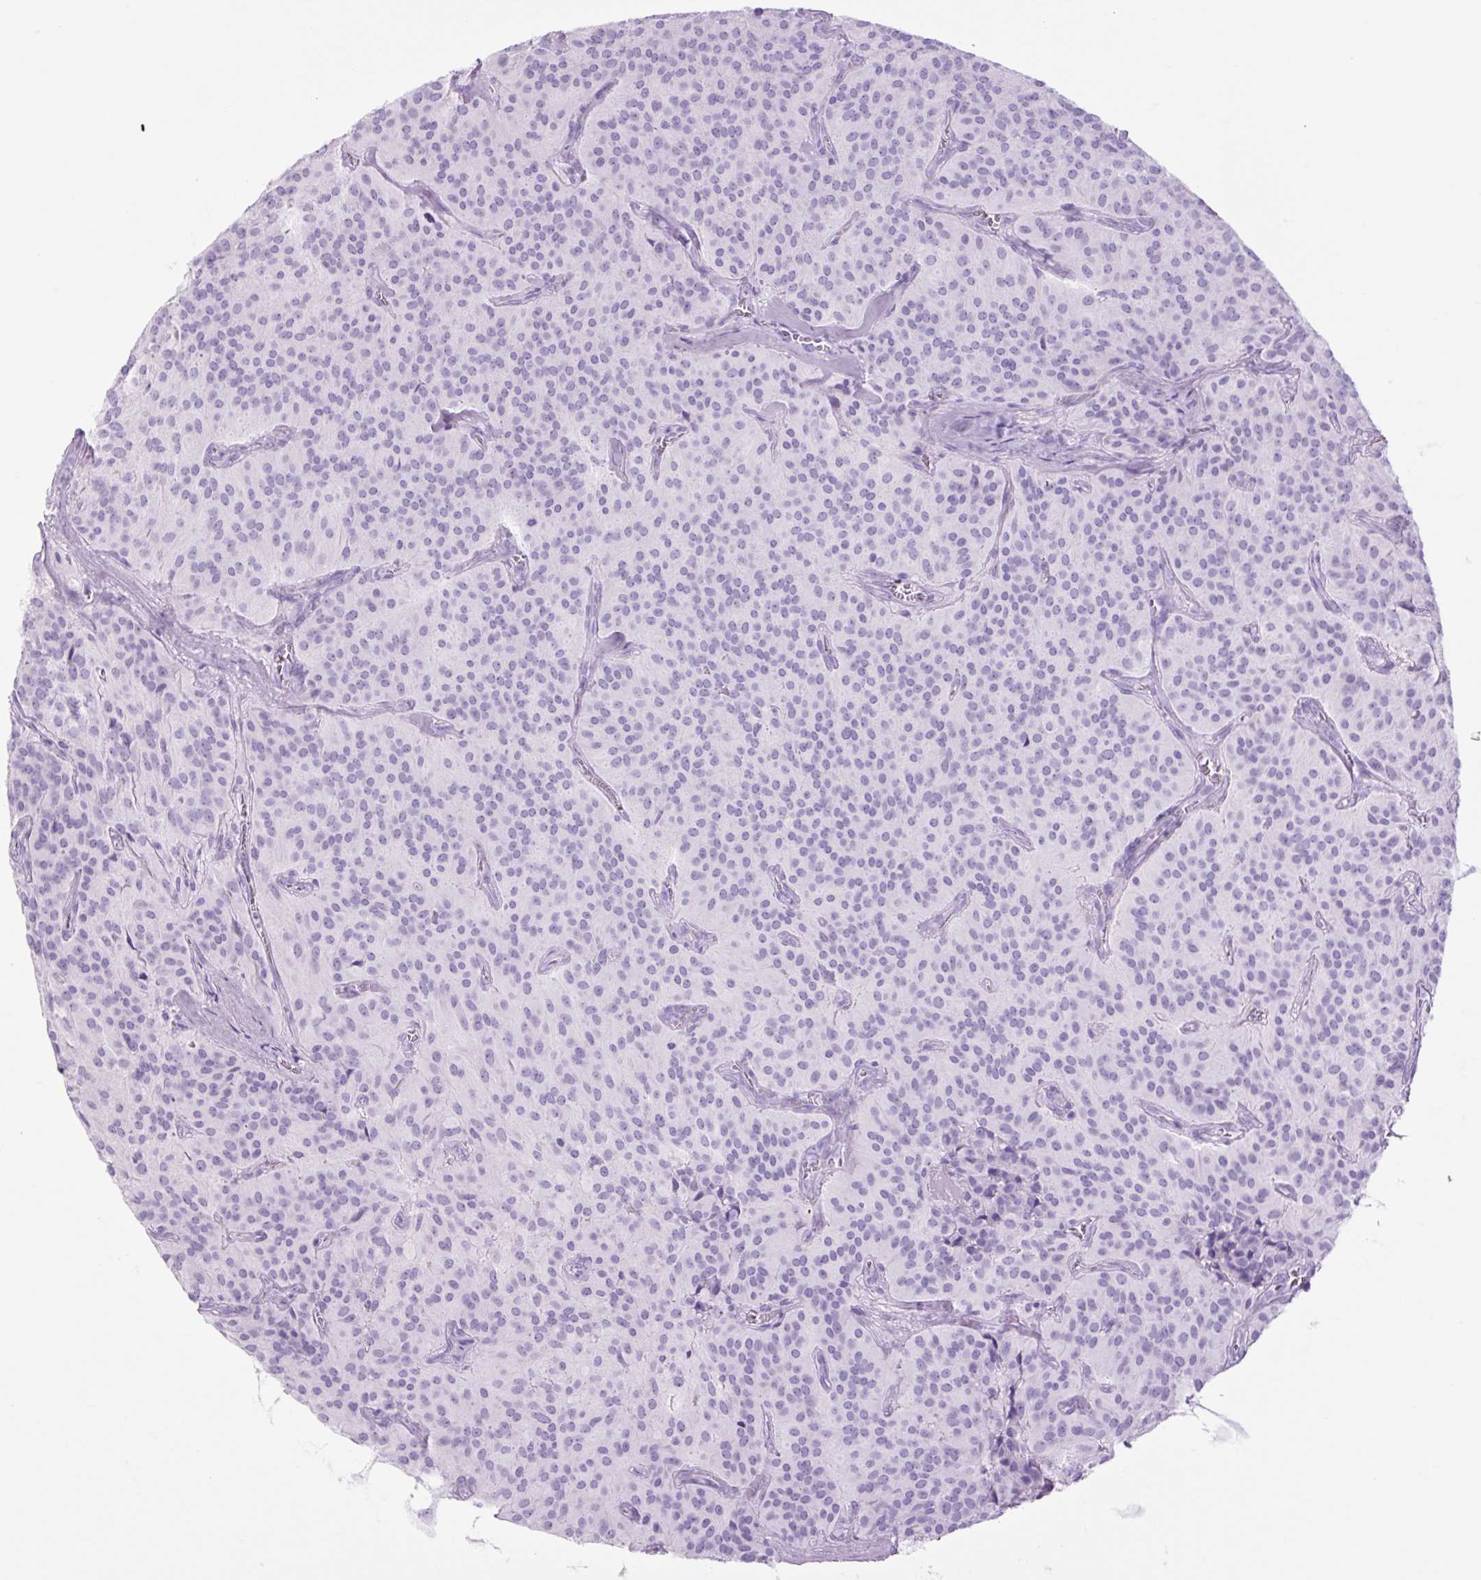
{"staining": {"intensity": "negative", "quantity": "none", "location": "none"}, "tissue": "glioma", "cell_type": "Tumor cells", "image_type": "cancer", "snomed": [{"axis": "morphology", "description": "Glioma, malignant, Low grade"}, {"axis": "topography", "description": "Brain"}], "caption": "IHC image of human low-grade glioma (malignant) stained for a protein (brown), which reveals no expression in tumor cells.", "gene": "TFF2", "patient": {"sex": "male", "age": 42}}